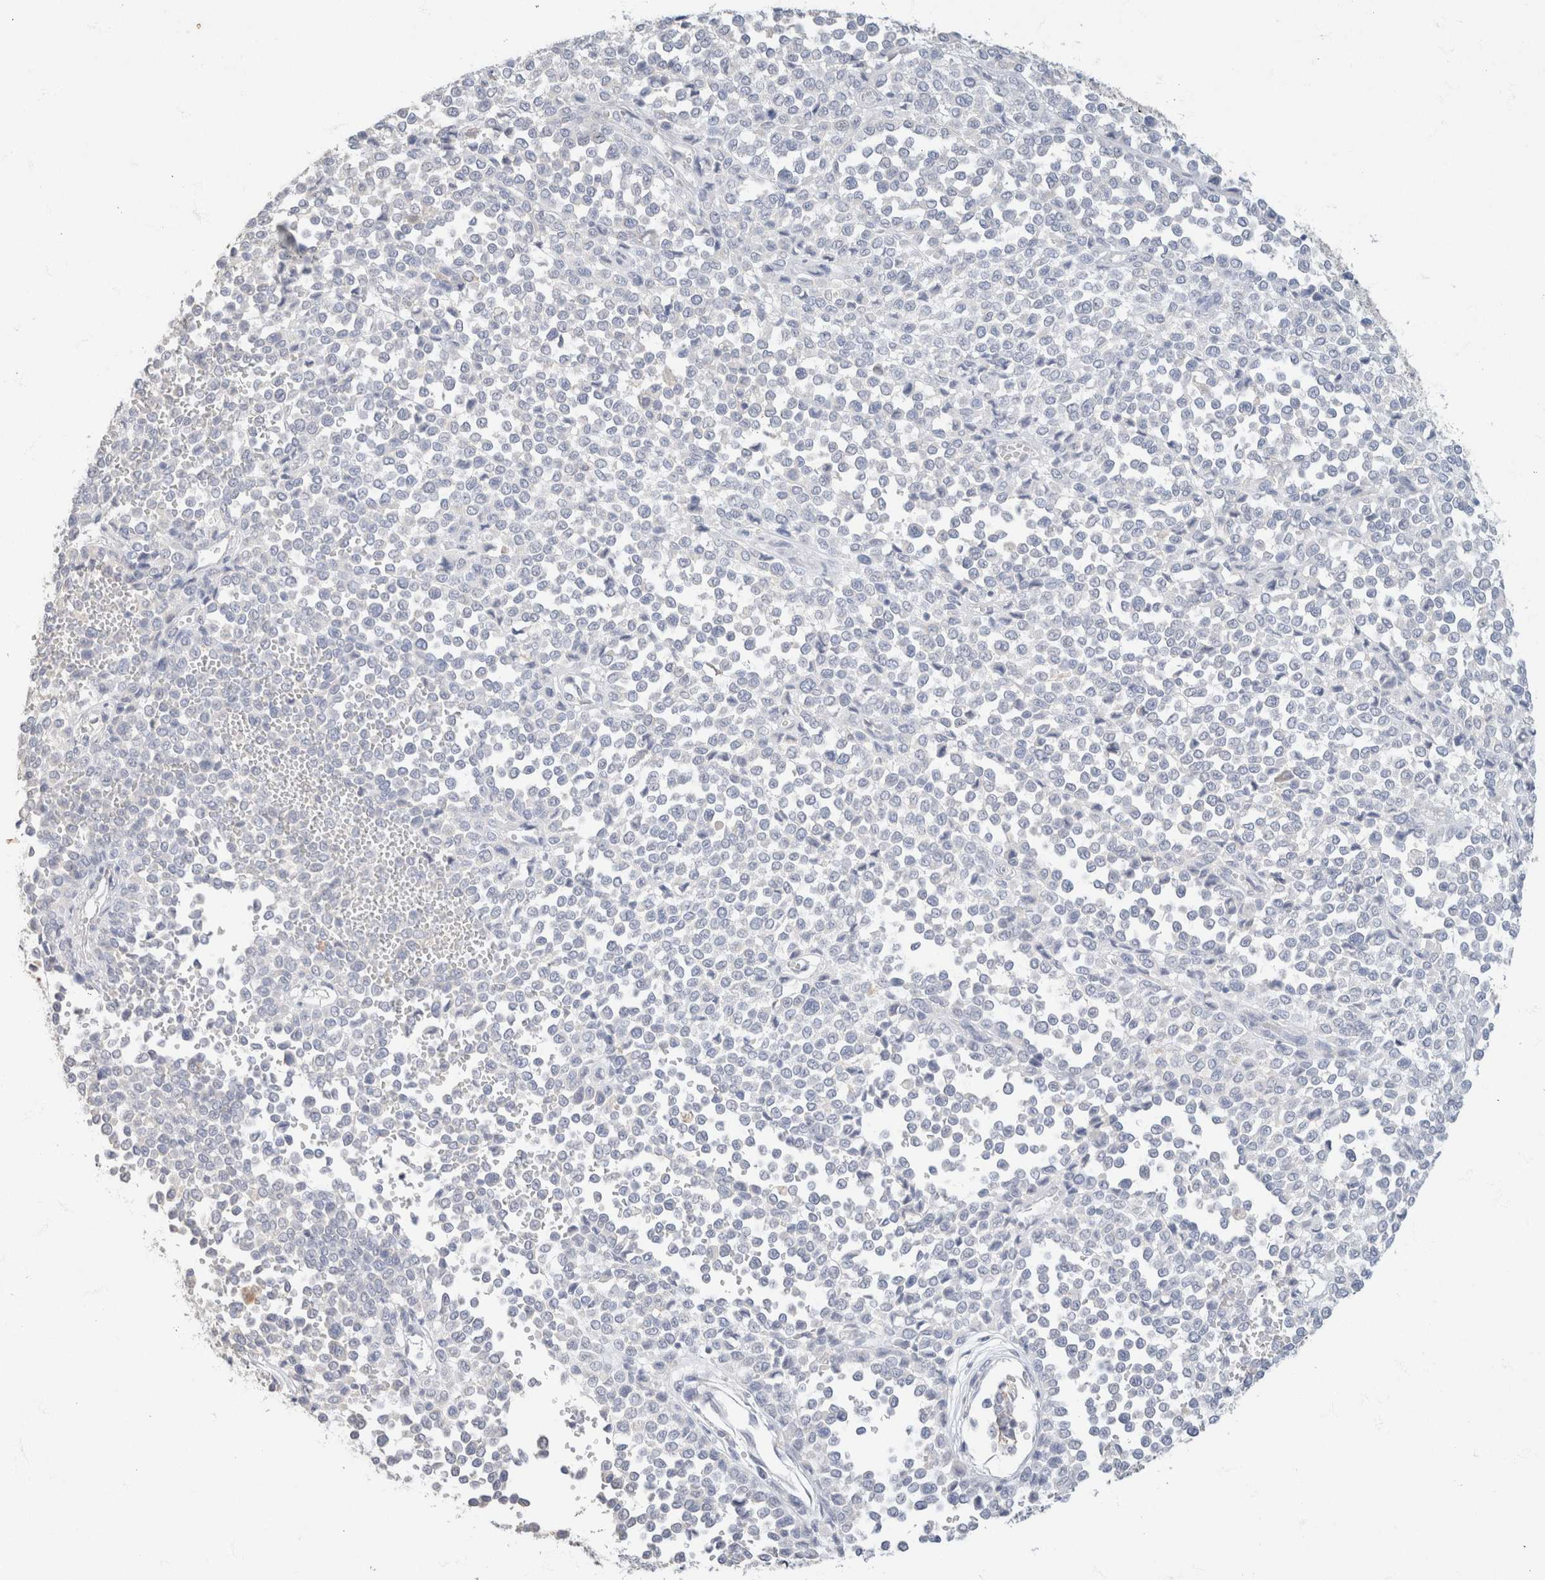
{"staining": {"intensity": "negative", "quantity": "none", "location": "none"}, "tissue": "melanoma", "cell_type": "Tumor cells", "image_type": "cancer", "snomed": [{"axis": "morphology", "description": "Malignant melanoma, Metastatic site"}, {"axis": "topography", "description": "Pancreas"}], "caption": "This is an immunohistochemistry micrograph of human melanoma. There is no positivity in tumor cells.", "gene": "CA12", "patient": {"sex": "female", "age": 30}}